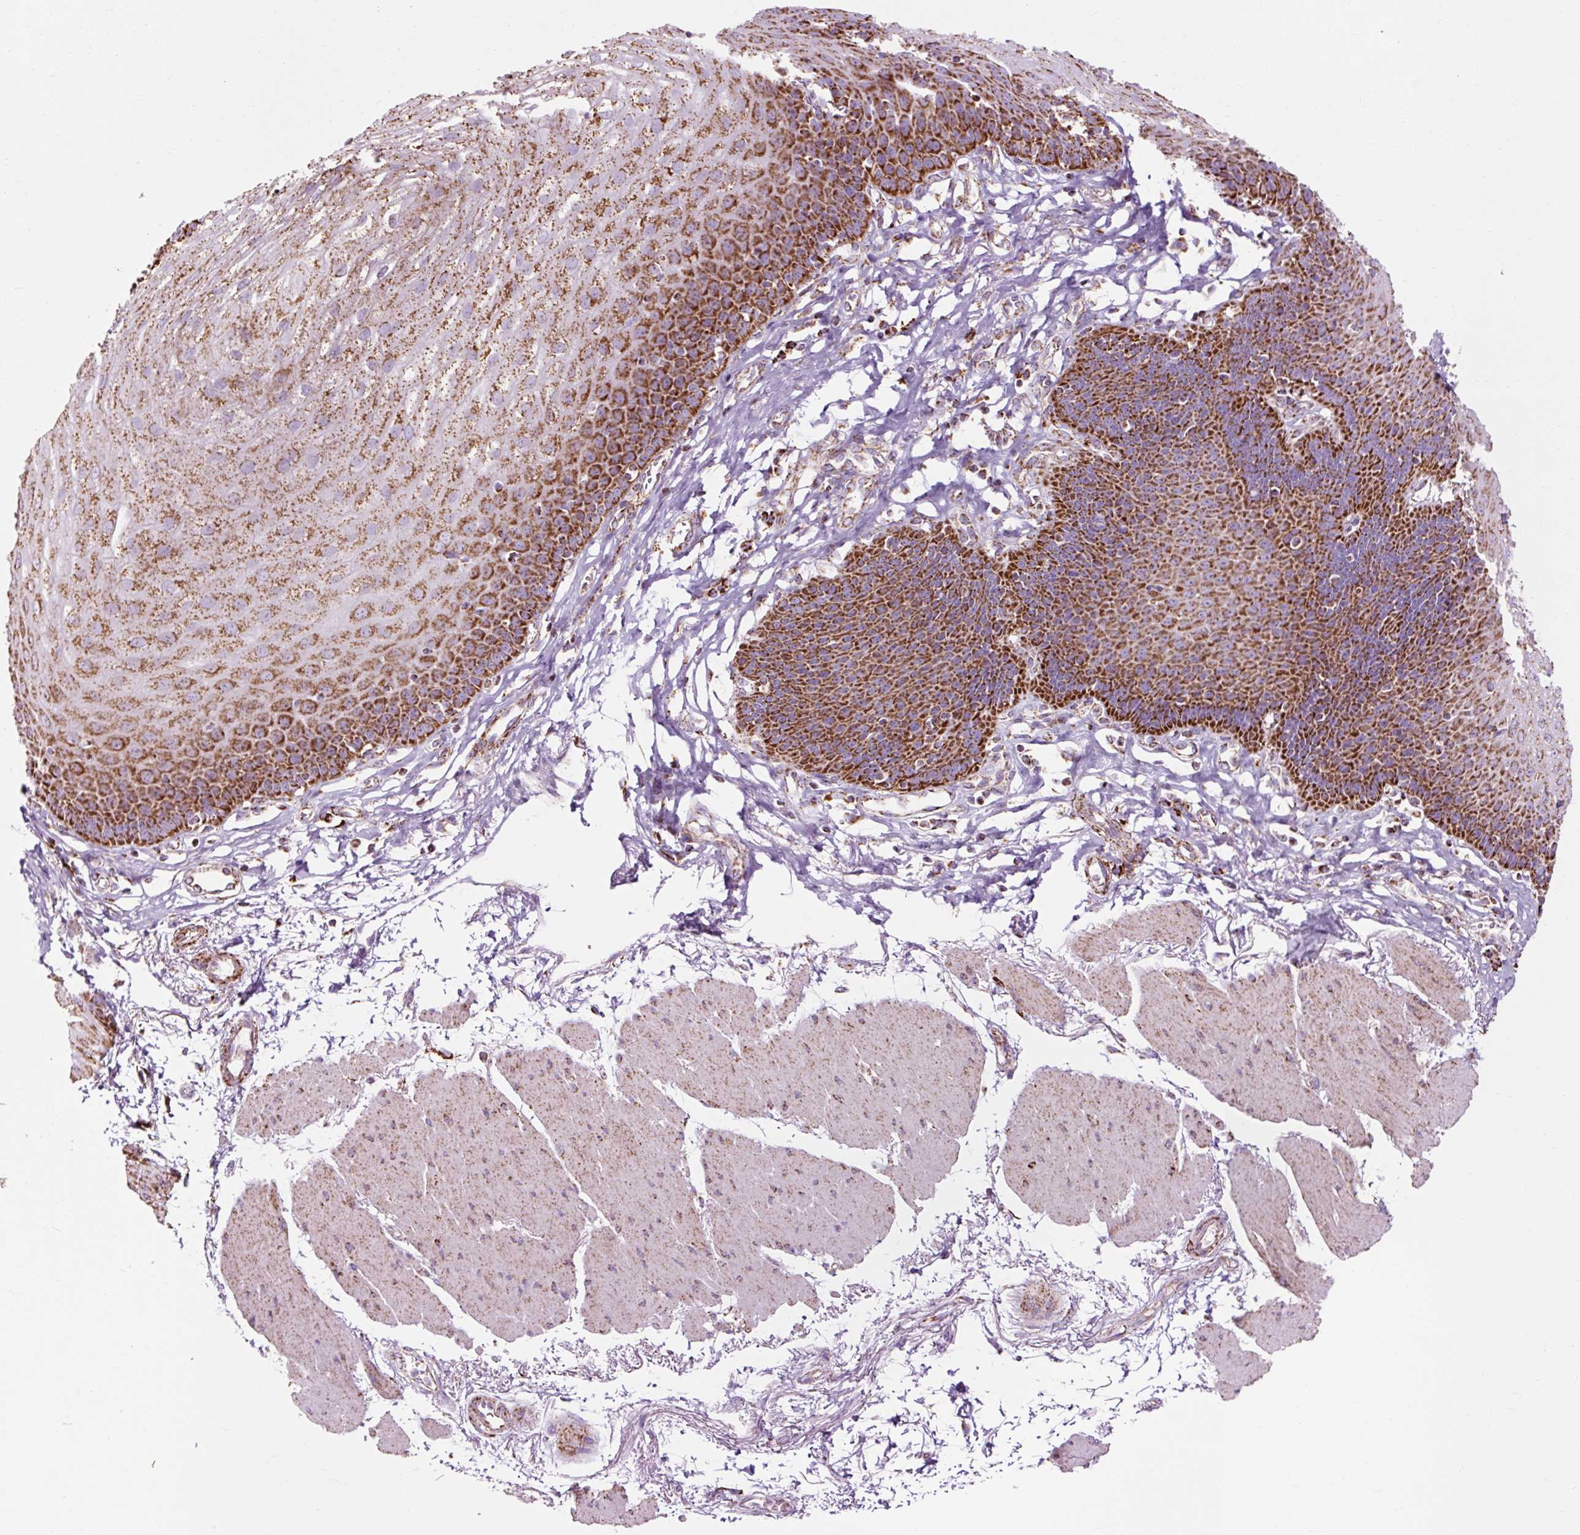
{"staining": {"intensity": "strong", "quantity": "25%-75%", "location": "cytoplasmic/membranous"}, "tissue": "esophagus", "cell_type": "Squamous epithelial cells", "image_type": "normal", "snomed": [{"axis": "morphology", "description": "Normal tissue, NOS"}, {"axis": "topography", "description": "Esophagus"}], "caption": "A high amount of strong cytoplasmic/membranous staining is present in approximately 25%-75% of squamous epithelial cells in benign esophagus.", "gene": "DLAT", "patient": {"sex": "female", "age": 81}}